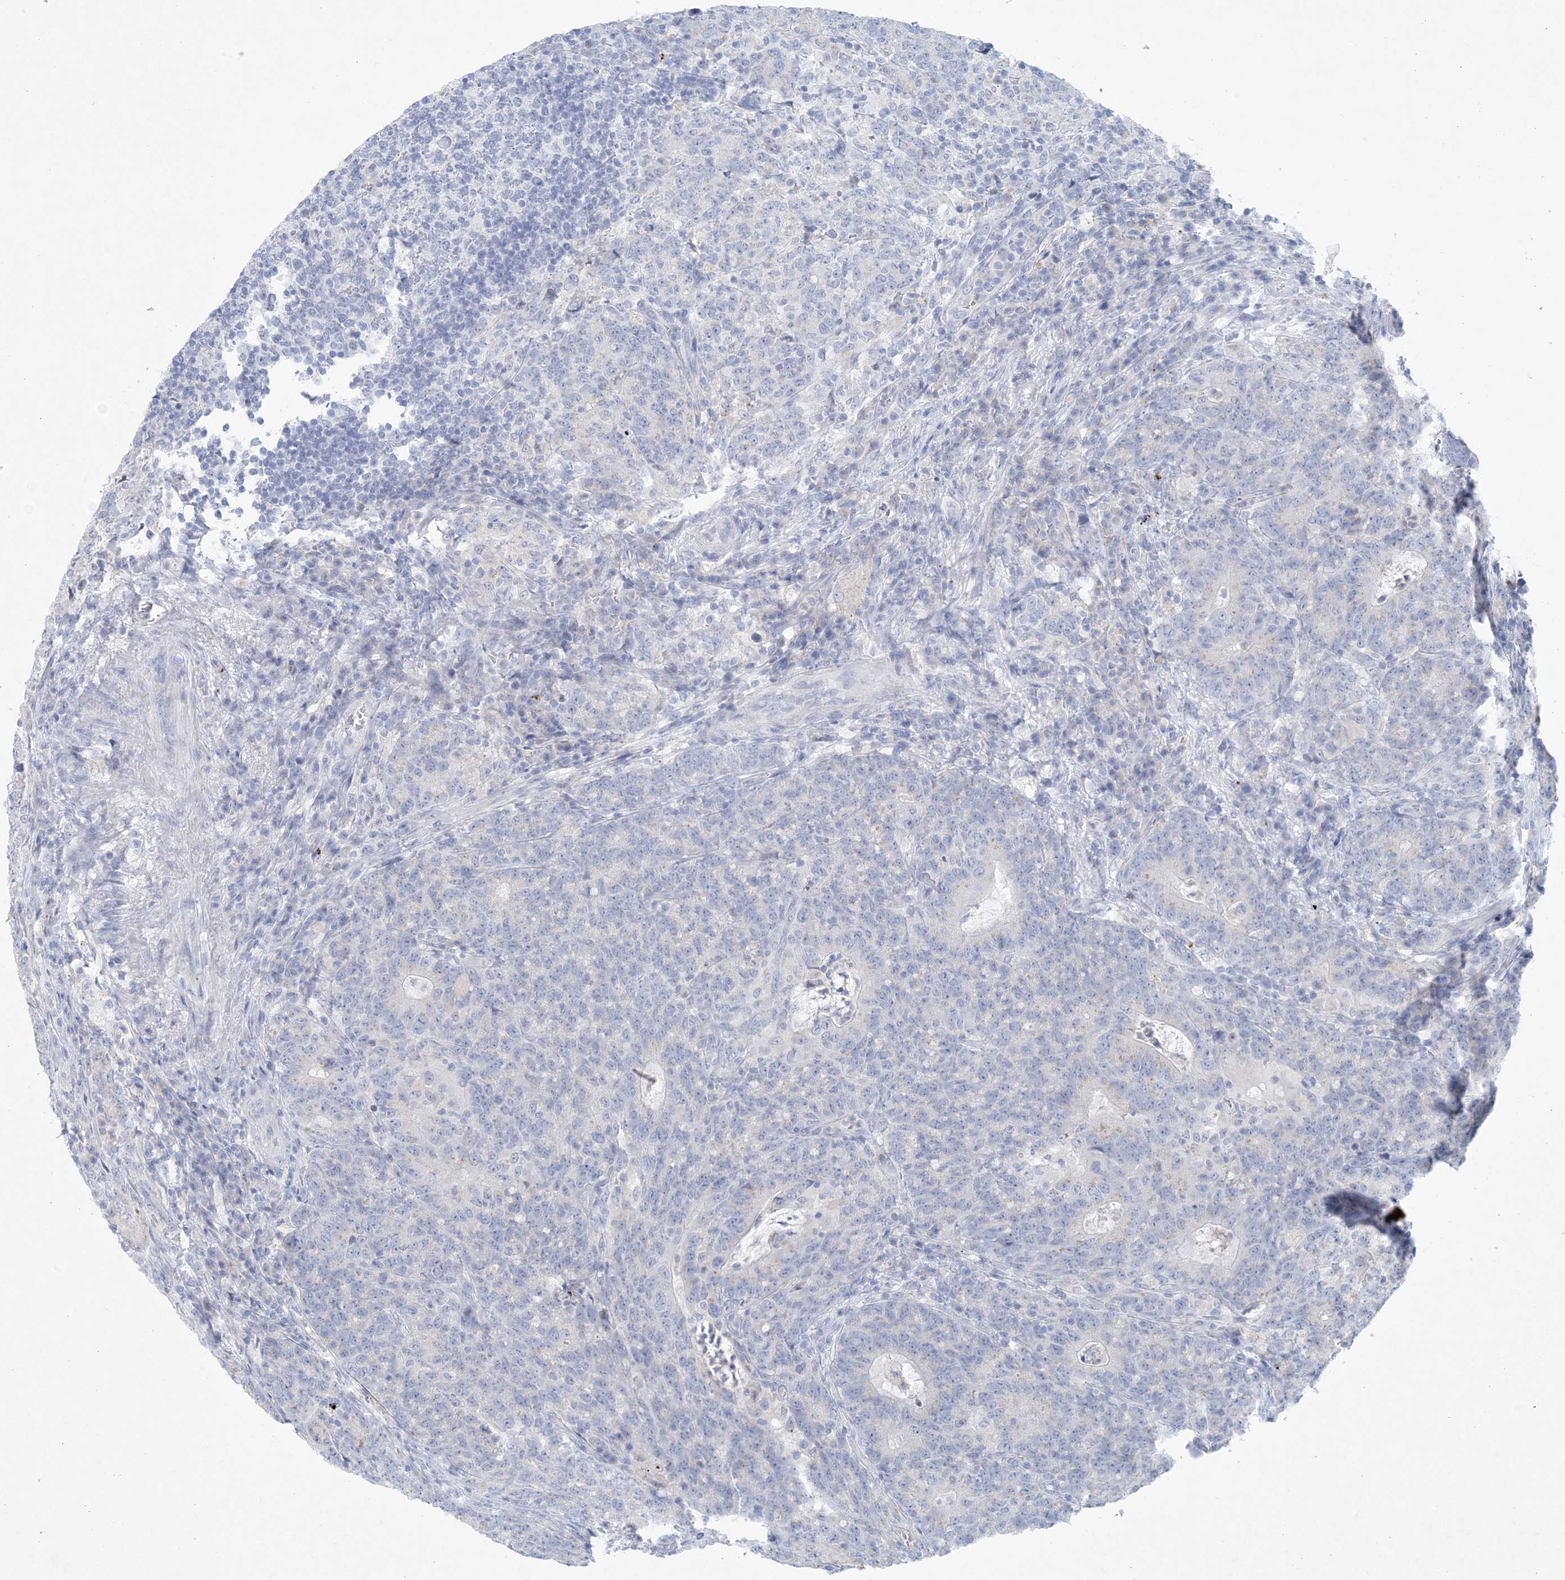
{"staining": {"intensity": "negative", "quantity": "none", "location": "none"}, "tissue": "colorectal cancer", "cell_type": "Tumor cells", "image_type": "cancer", "snomed": [{"axis": "morphology", "description": "Normal tissue, NOS"}, {"axis": "morphology", "description": "Adenocarcinoma, NOS"}, {"axis": "topography", "description": "Colon"}], "caption": "Colorectal cancer (adenocarcinoma) stained for a protein using IHC shows no staining tumor cells.", "gene": "GABRG1", "patient": {"sex": "female", "age": 75}}